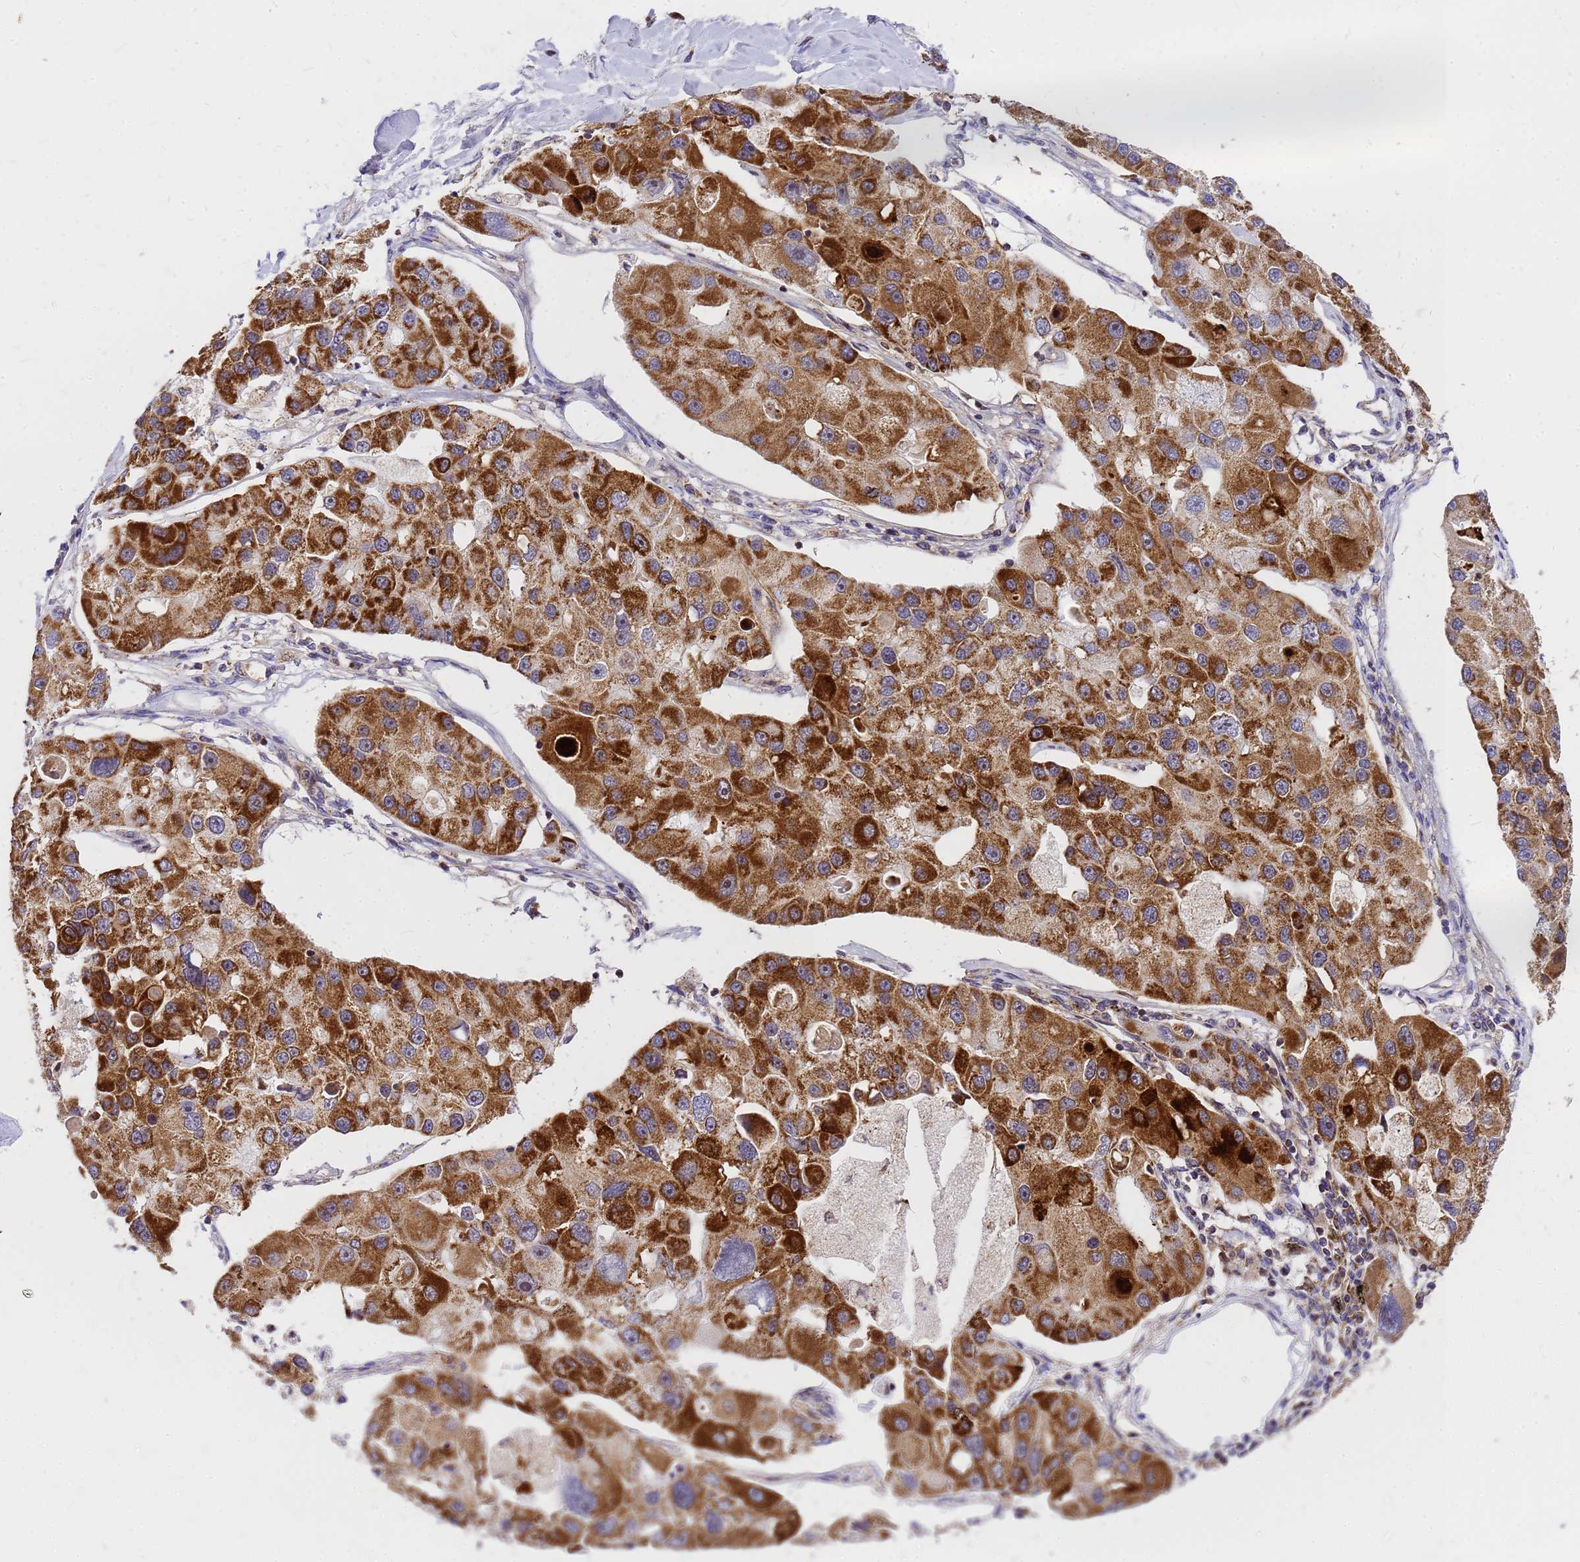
{"staining": {"intensity": "strong", "quantity": ">75%", "location": "cytoplasmic/membranous"}, "tissue": "lung cancer", "cell_type": "Tumor cells", "image_type": "cancer", "snomed": [{"axis": "morphology", "description": "Adenocarcinoma, NOS"}, {"axis": "topography", "description": "Lung"}], "caption": "Immunohistochemistry (IHC) micrograph of lung adenocarcinoma stained for a protein (brown), which demonstrates high levels of strong cytoplasmic/membranous expression in about >75% of tumor cells.", "gene": "MRPS26", "patient": {"sex": "female", "age": 54}}